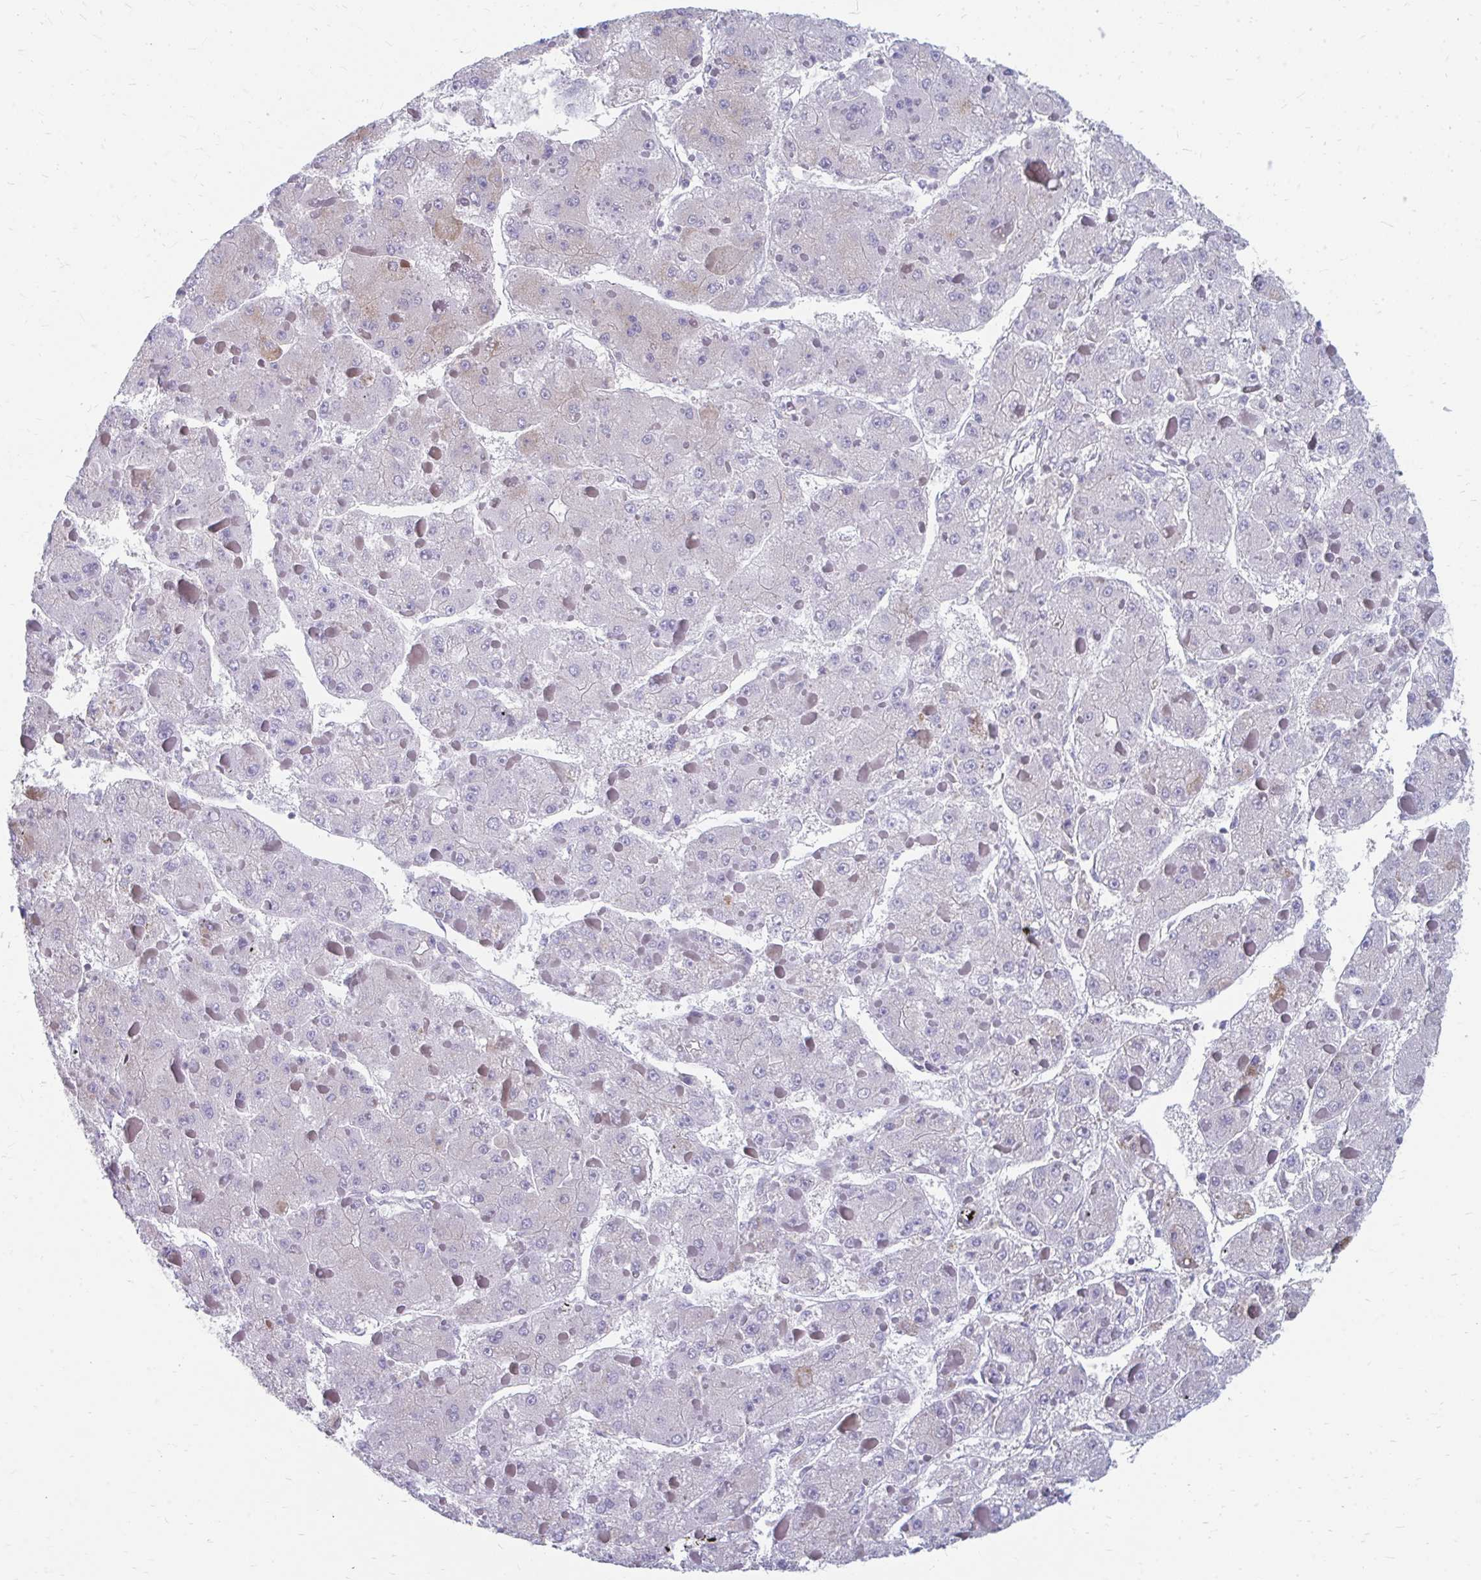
{"staining": {"intensity": "negative", "quantity": "none", "location": "none"}, "tissue": "liver cancer", "cell_type": "Tumor cells", "image_type": "cancer", "snomed": [{"axis": "morphology", "description": "Carcinoma, Hepatocellular, NOS"}, {"axis": "topography", "description": "Liver"}], "caption": "An immunohistochemistry histopathology image of liver hepatocellular carcinoma is shown. There is no staining in tumor cells of liver hepatocellular carcinoma.", "gene": "PABIR3", "patient": {"sex": "female", "age": 73}}